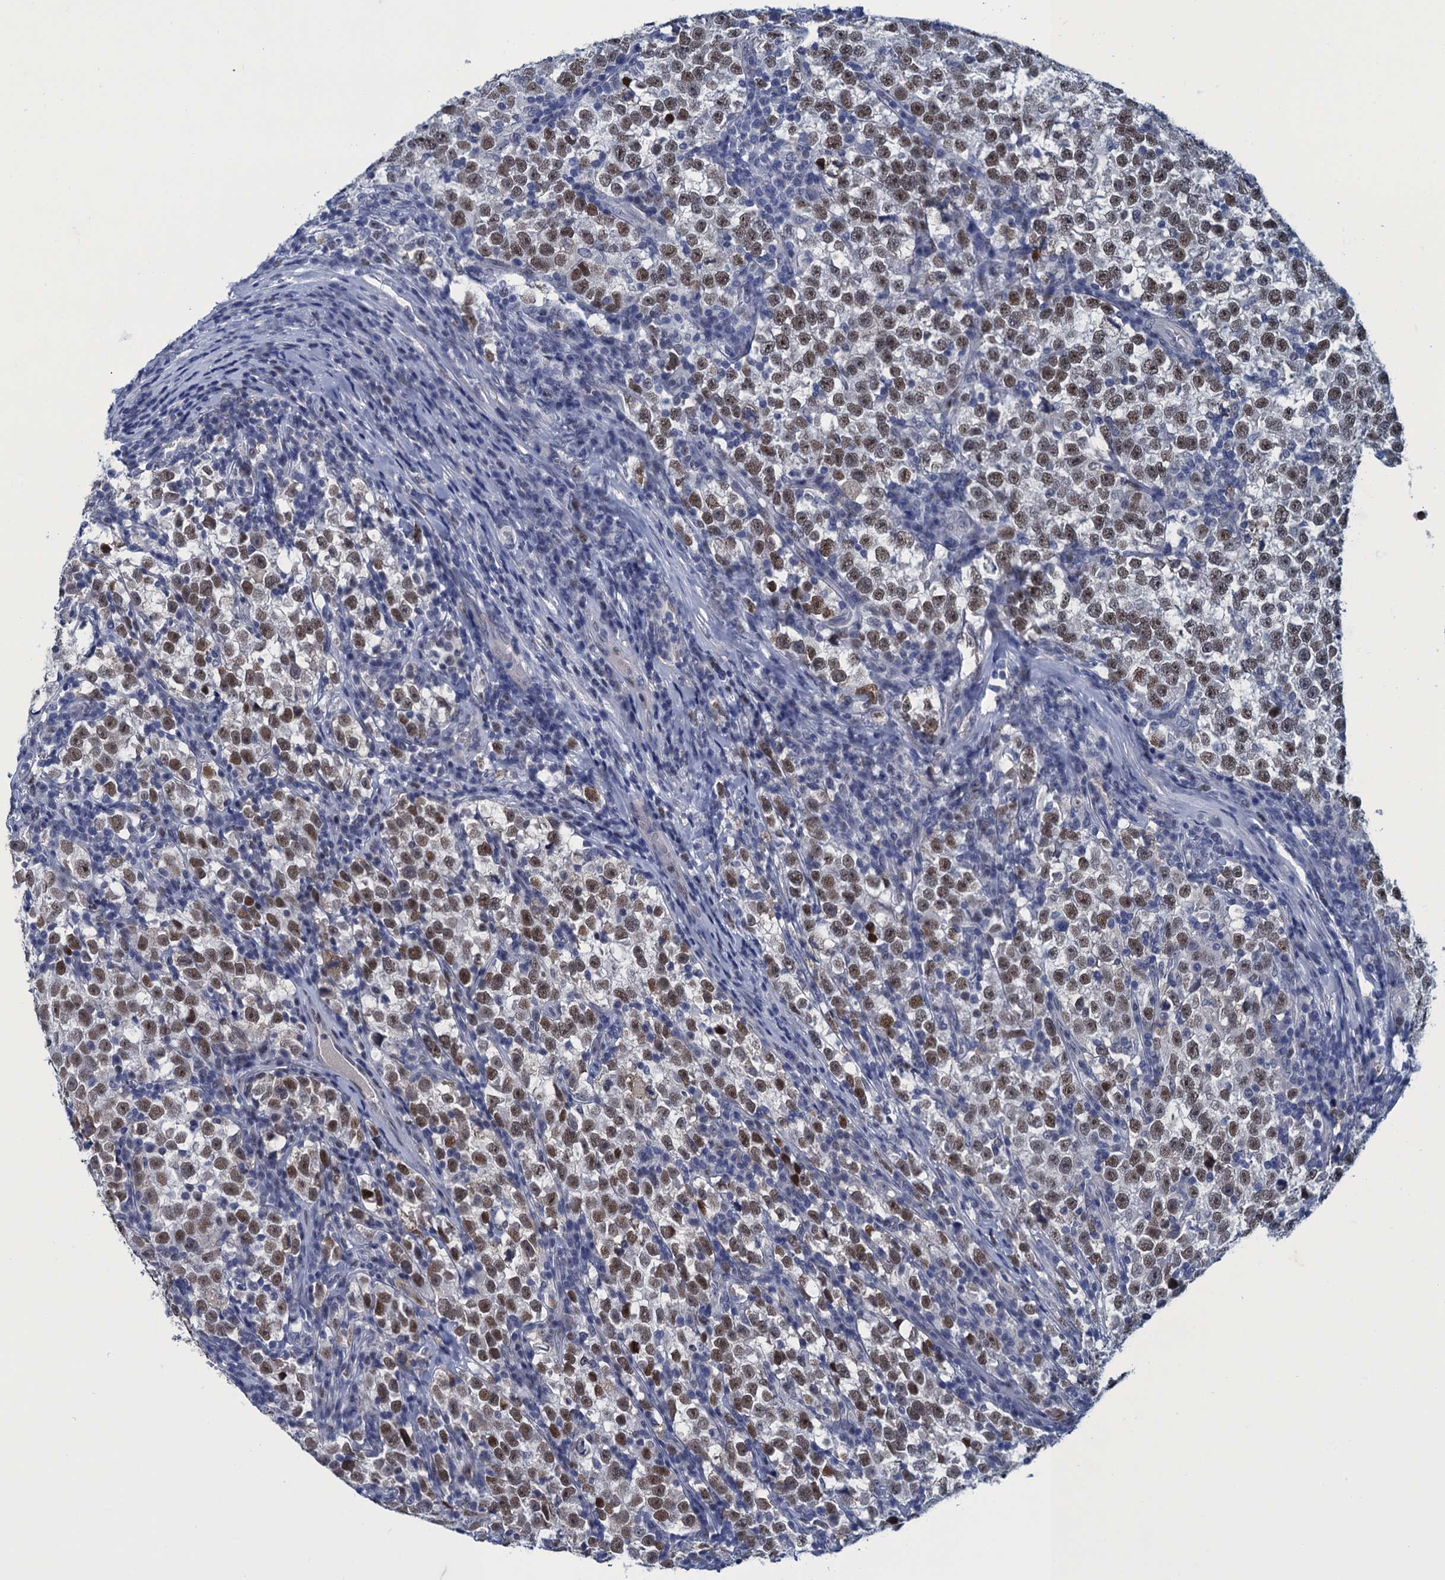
{"staining": {"intensity": "moderate", "quantity": "25%-75%", "location": "nuclear"}, "tissue": "testis cancer", "cell_type": "Tumor cells", "image_type": "cancer", "snomed": [{"axis": "morphology", "description": "Normal tissue, NOS"}, {"axis": "morphology", "description": "Seminoma, NOS"}, {"axis": "topography", "description": "Testis"}], "caption": "Moderate nuclear protein staining is appreciated in about 25%-75% of tumor cells in seminoma (testis).", "gene": "GINS3", "patient": {"sex": "male", "age": 43}}